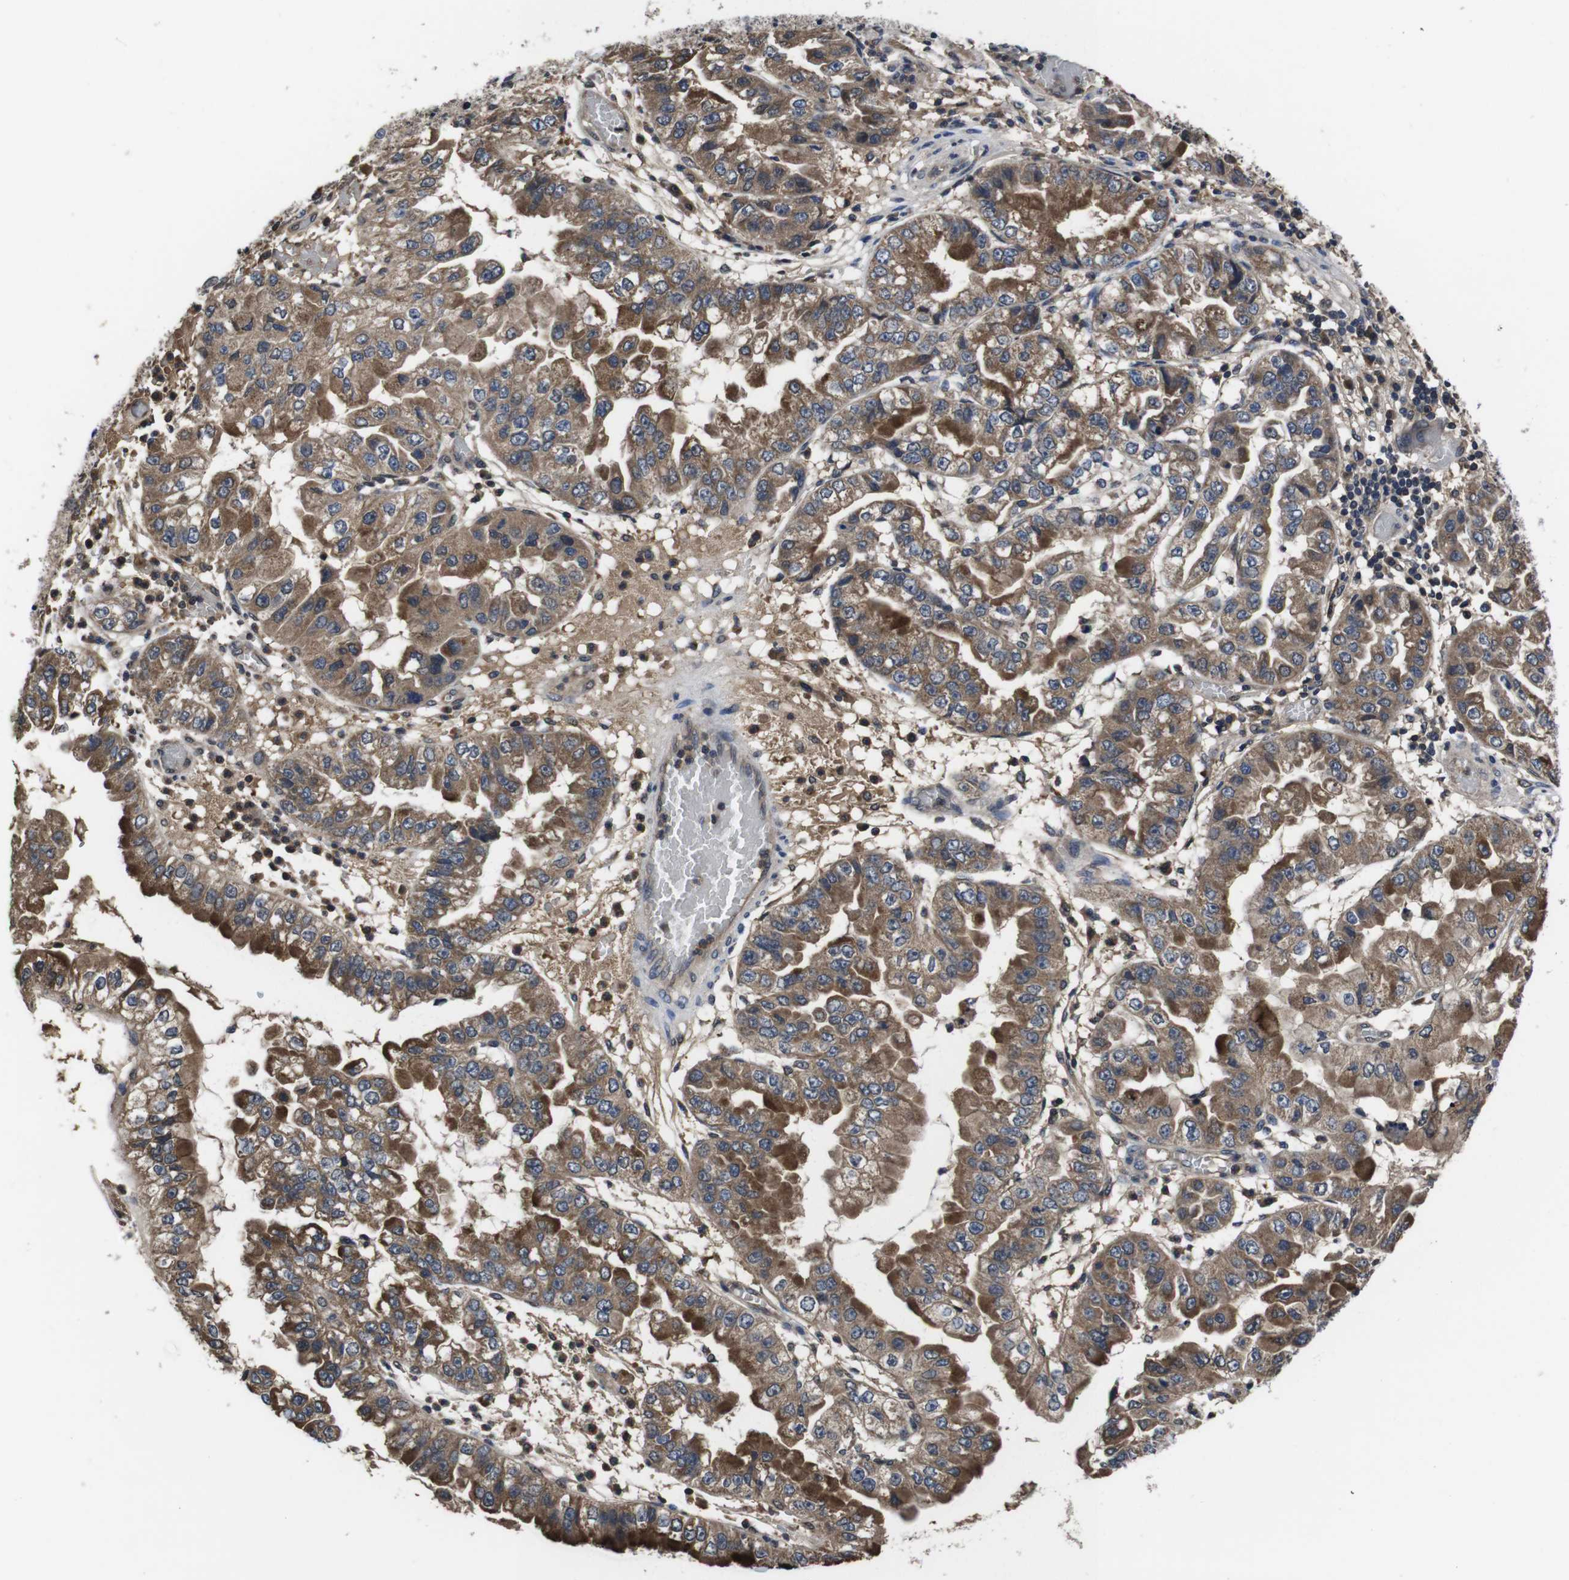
{"staining": {"intensity": "moderate", "quantity": ">75%", "location": "cytoplasmic/membranous"}, "tissue": "liver cancer", "cell_type": "Tumor cells", "image_type": "cancer", "snomed": [{"axis": "morphology", "description": "Cholangiocarcinoma"}, {"axis": "topography", "description": "Liver"}], "caption": "Immunohistochemical staining of human liver cancer displays moderate cytoplasmic/membranous protein staining in about >75% of tumor cells.", "gene": "CXCL11", "patient": {"sex": "female", "age": 79}}